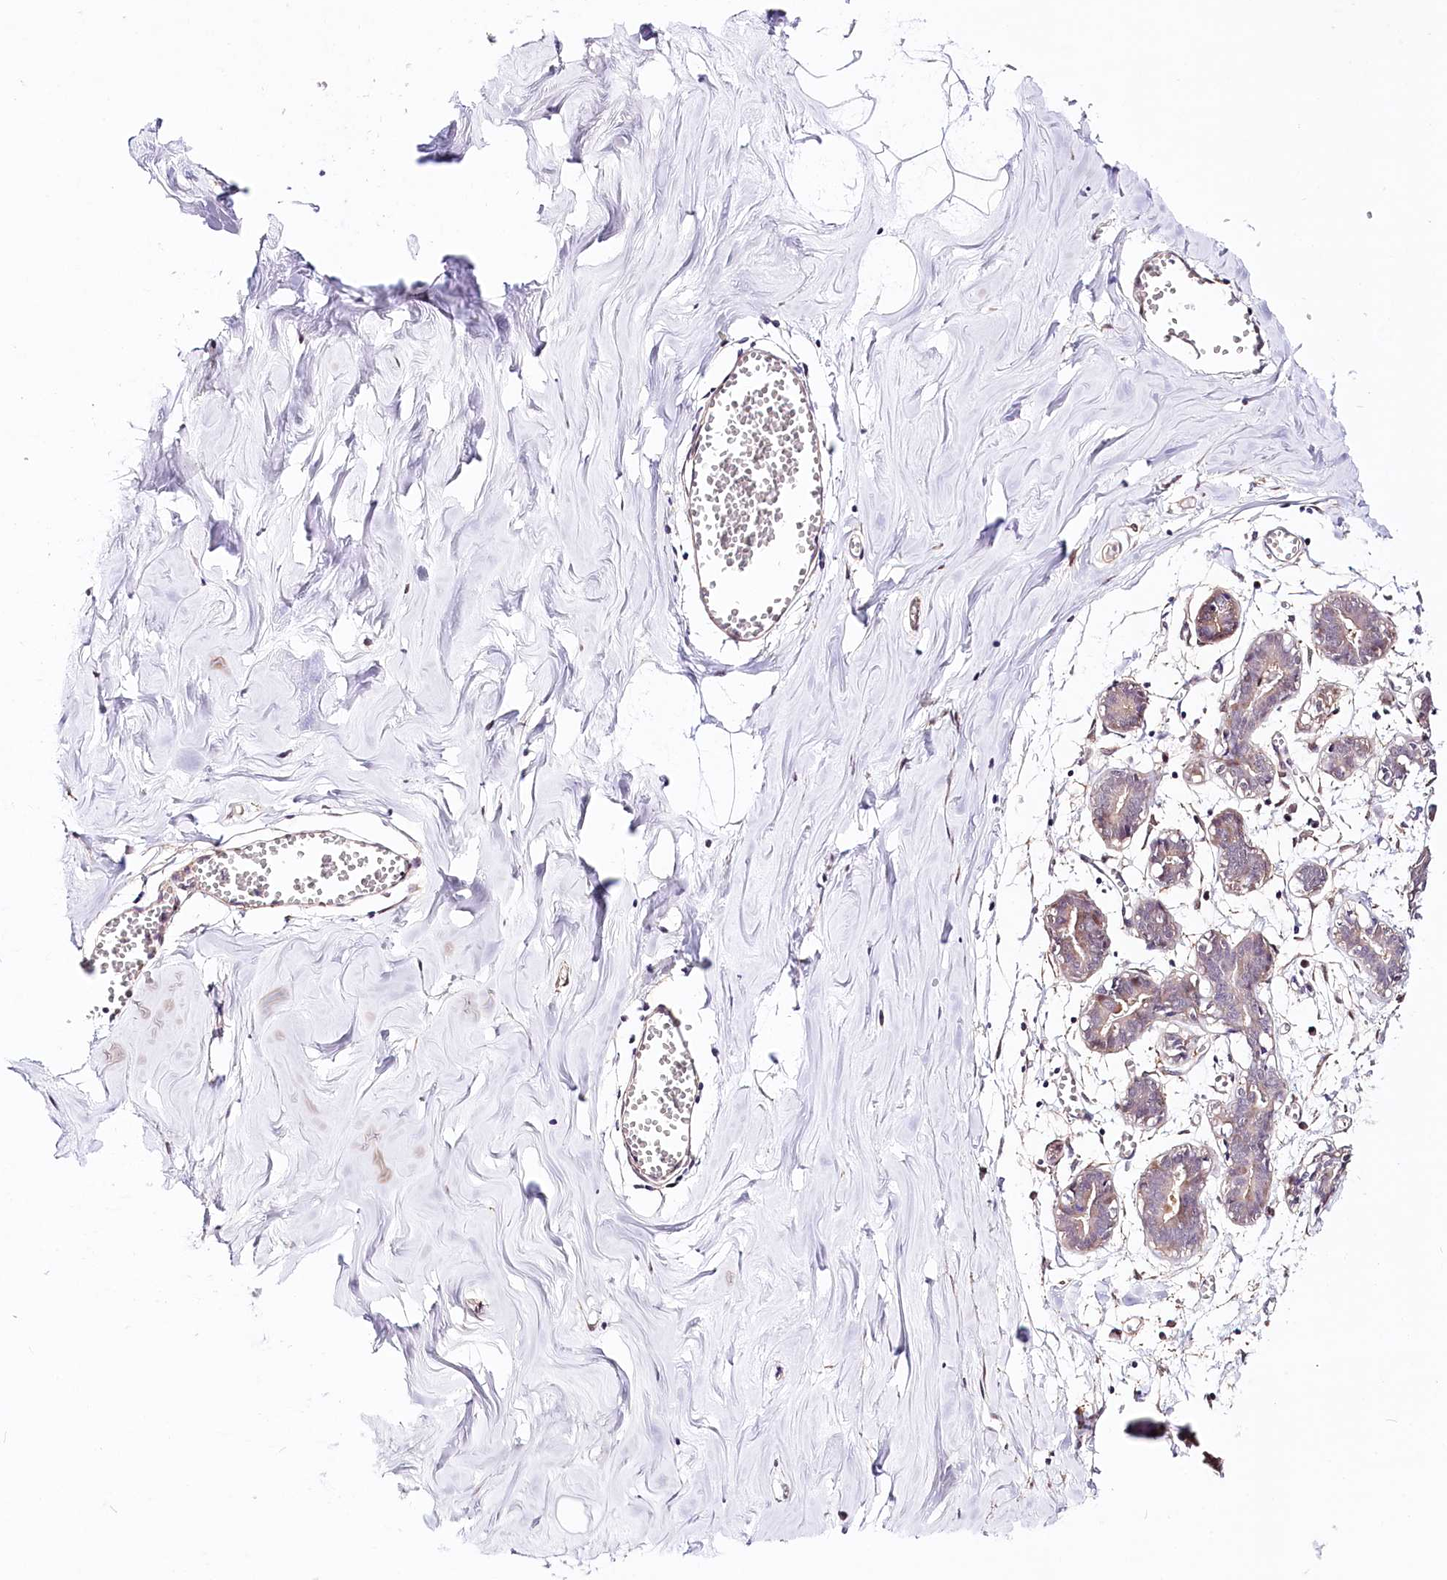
{"staining": {"intensity": "negative", "quantity": "none", "location": "none"}, "tissue": "breast", "cell_type": "Adipocytes", "image_type": "normal", "snomed": [{"axis": "morphology", "description": "Normal tissue, NOS"}, {"axis": "topography", "description": "Breast"}], "caption": "Immunohistochemistry (IHC) histopathology image of normal breast stained for a protein (brown), which displays no positivity in adipocytes.", "gene": "PPP2R5B", "patient": {"sex": "female", "age": 27}}